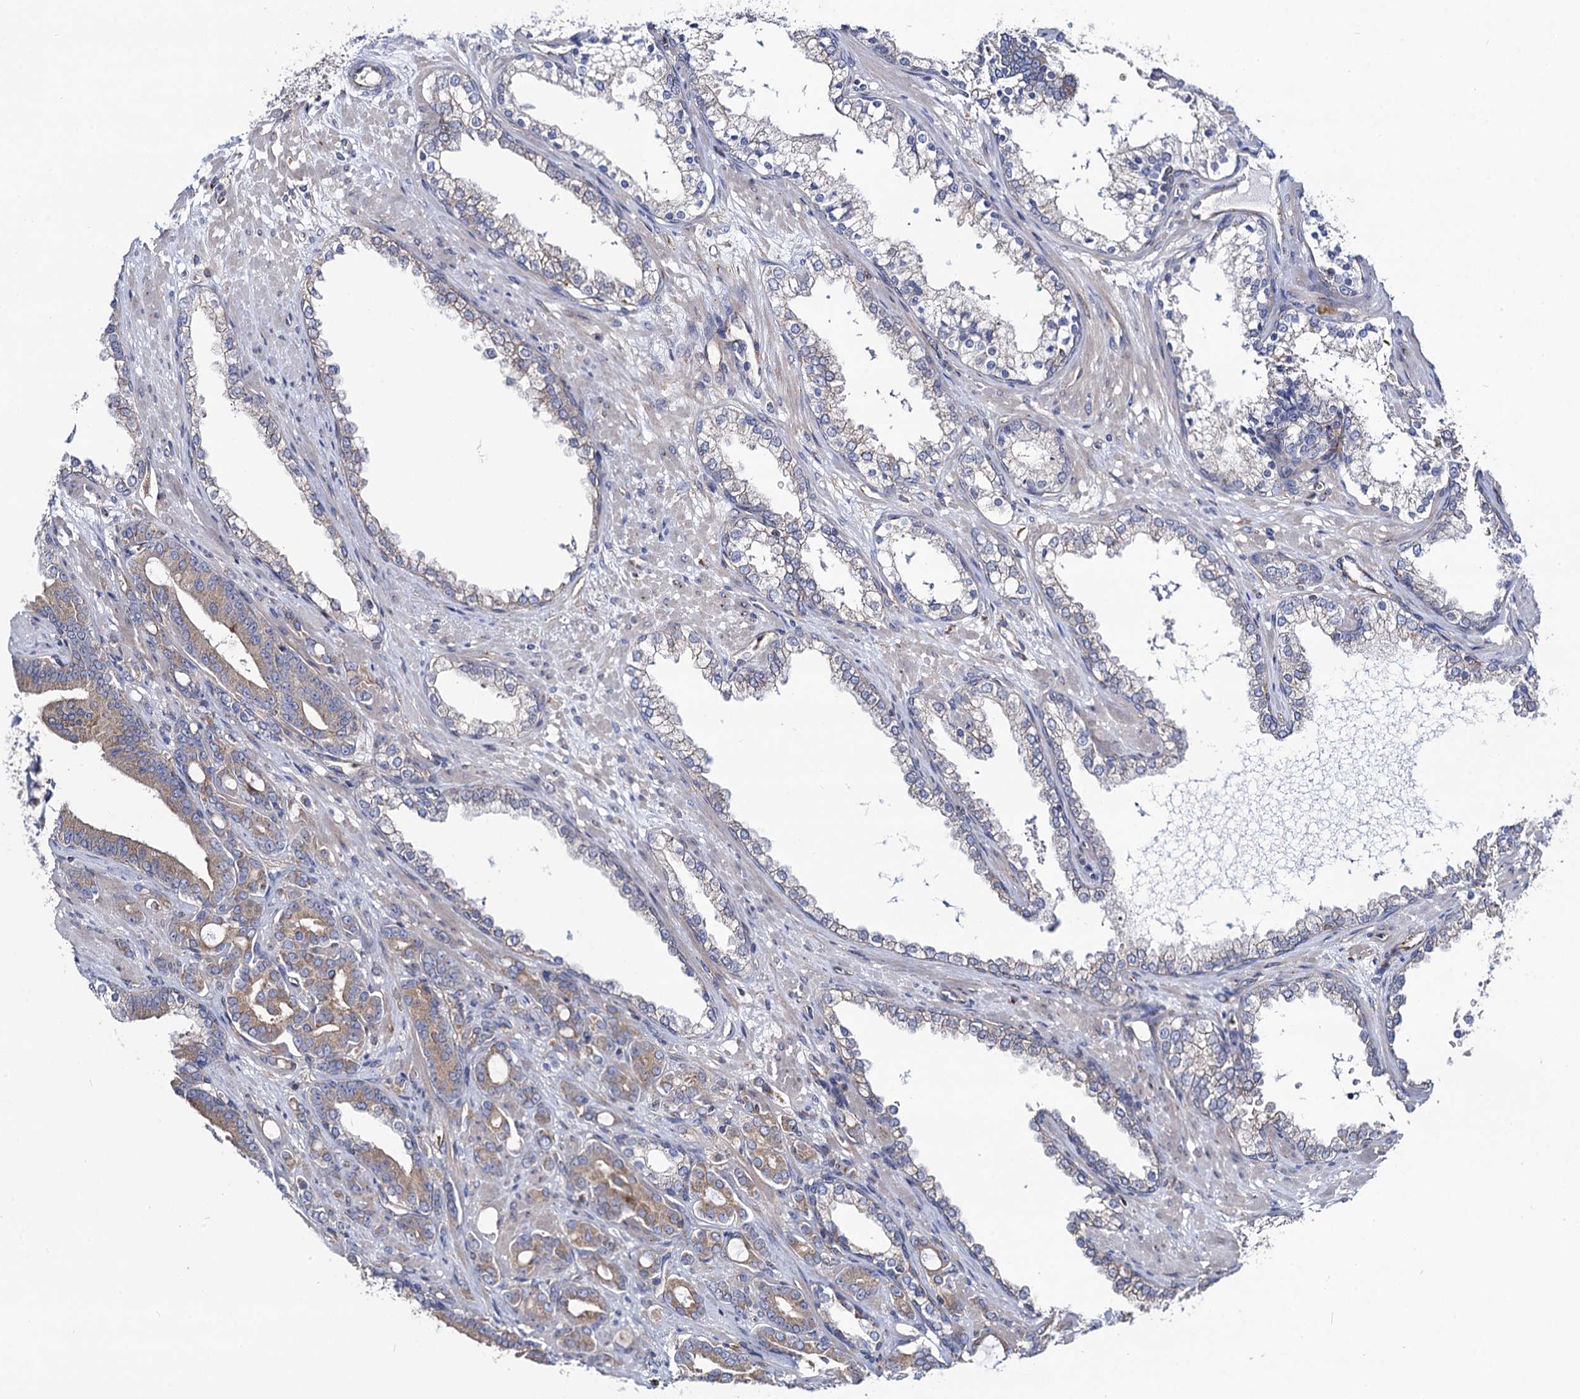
{"staining": {"intensity": "moderate", "quantity": "<25%", "location": "cytoplasmic/membranous"}, "tissue": "prostate cancer", "cell_type": "Tumor cells", "image_type": "cancer", "snomed": [{"axis": "morphology", "description": "Adenocarcinoma, High grade"}, {"axis": "topography", "description": "Prostate"}], "caption": "Immunohistochemistry histopathology image of neoplastic tissue: human prostate adenocarcinoma (high-grade) stained using immunohistochemistry (IHC) demonstrates low levels of moderate protein expression localized specifically in the cytoplasmic/membranous of tumor cells, appearing as a cytoplasmic/membranous brown color.", "gene": "DYDC1", "patient": {"sex": "male", "age": 72}}